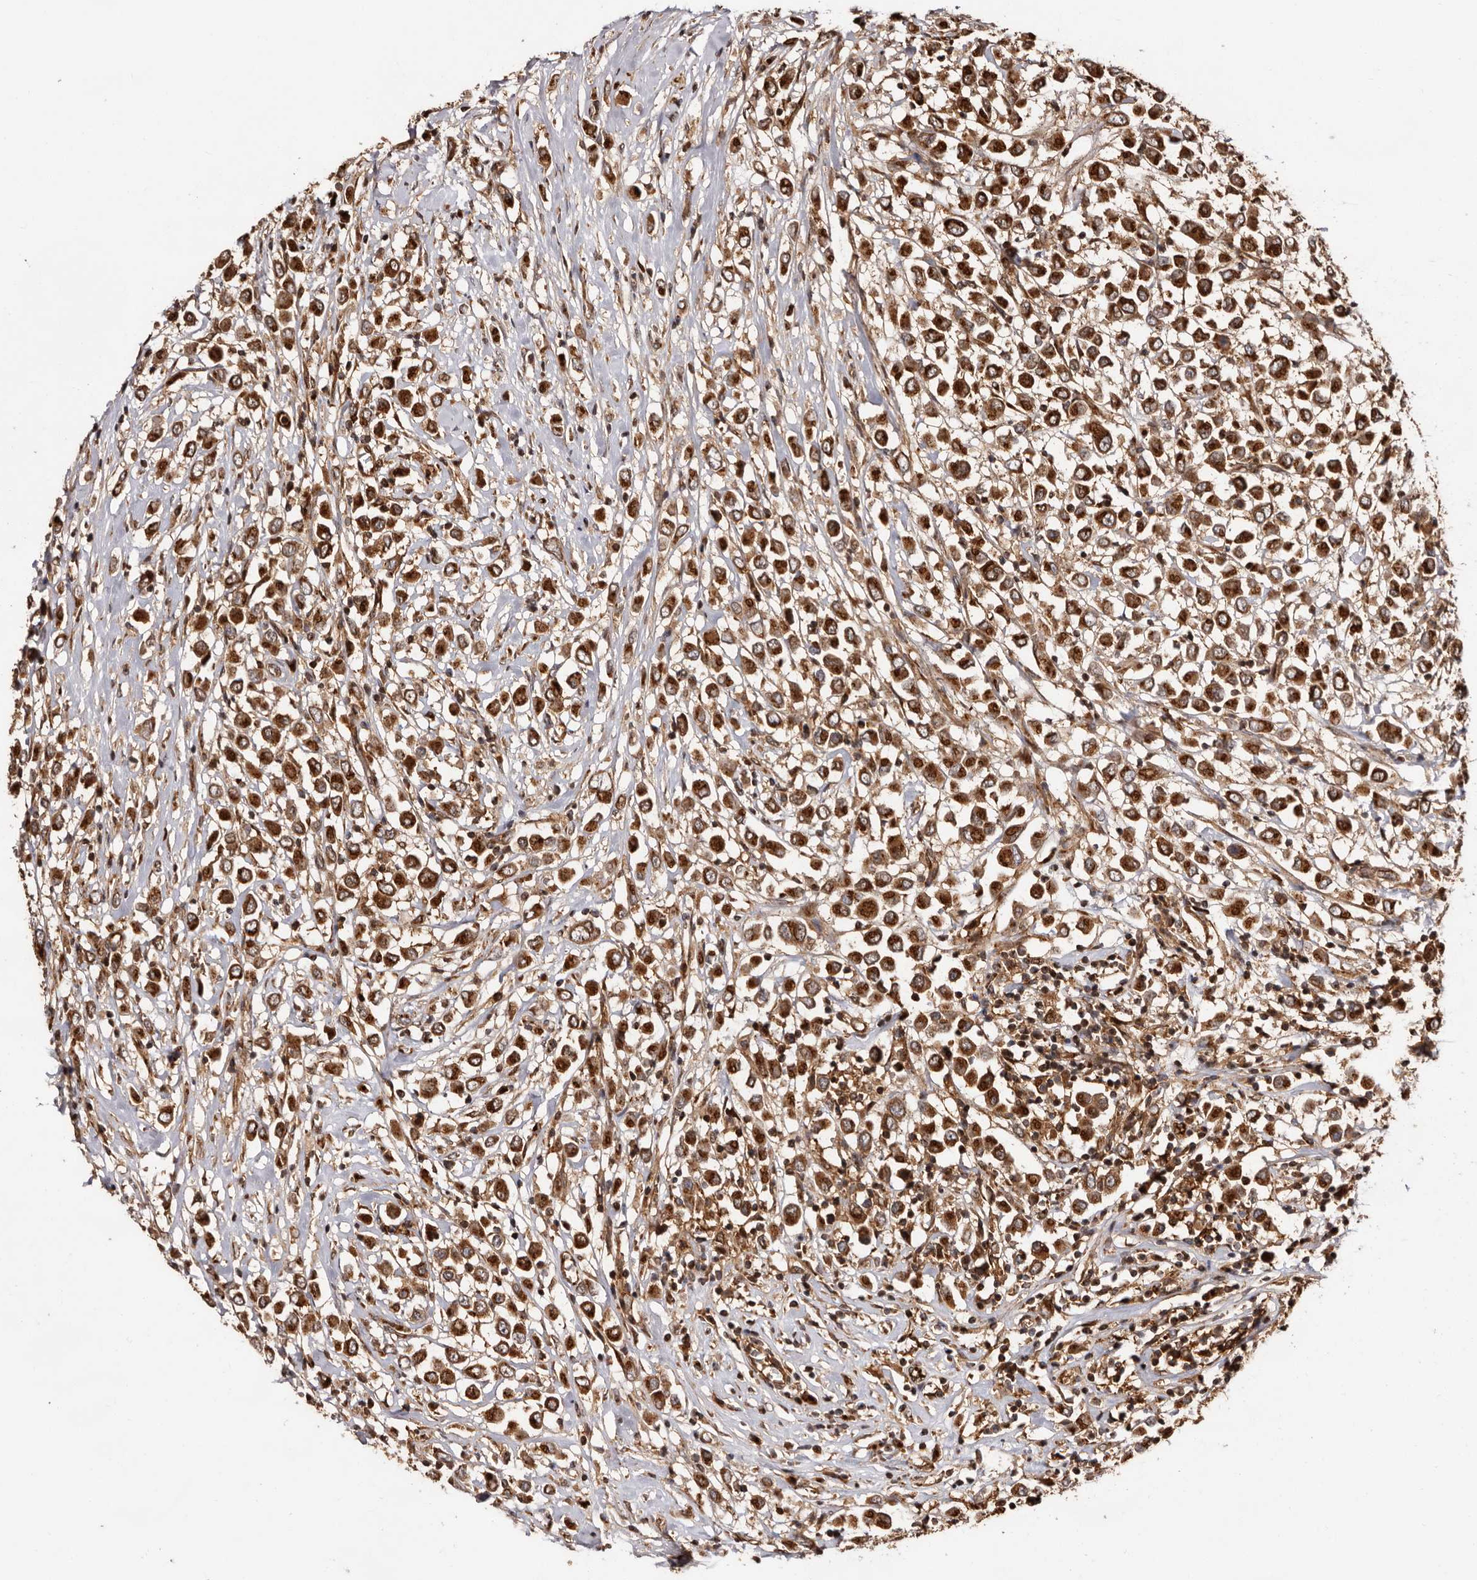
{"staining": {"intensity": "strong", "quantity": ">75%", "location": "cytoplasmic/membranous,nuclear"}, "tissue": "breast cancer", "cell_type": "Tumor cells", "image_type": "cancer", "snomed": [{"axis": "morphology", "description": "Duct carcinoma"}, {"axis": "topography", "description": "Breast"}], "caption": "Human infiltrating ductal carcinoma (breast) stained with a brown dye shows strong cytoplasmic/membranous and nuclear positive expression in approximately >75% of tumor cells.", "gene": "GPR27", "patient": {"sex": "female", "age": 61}}